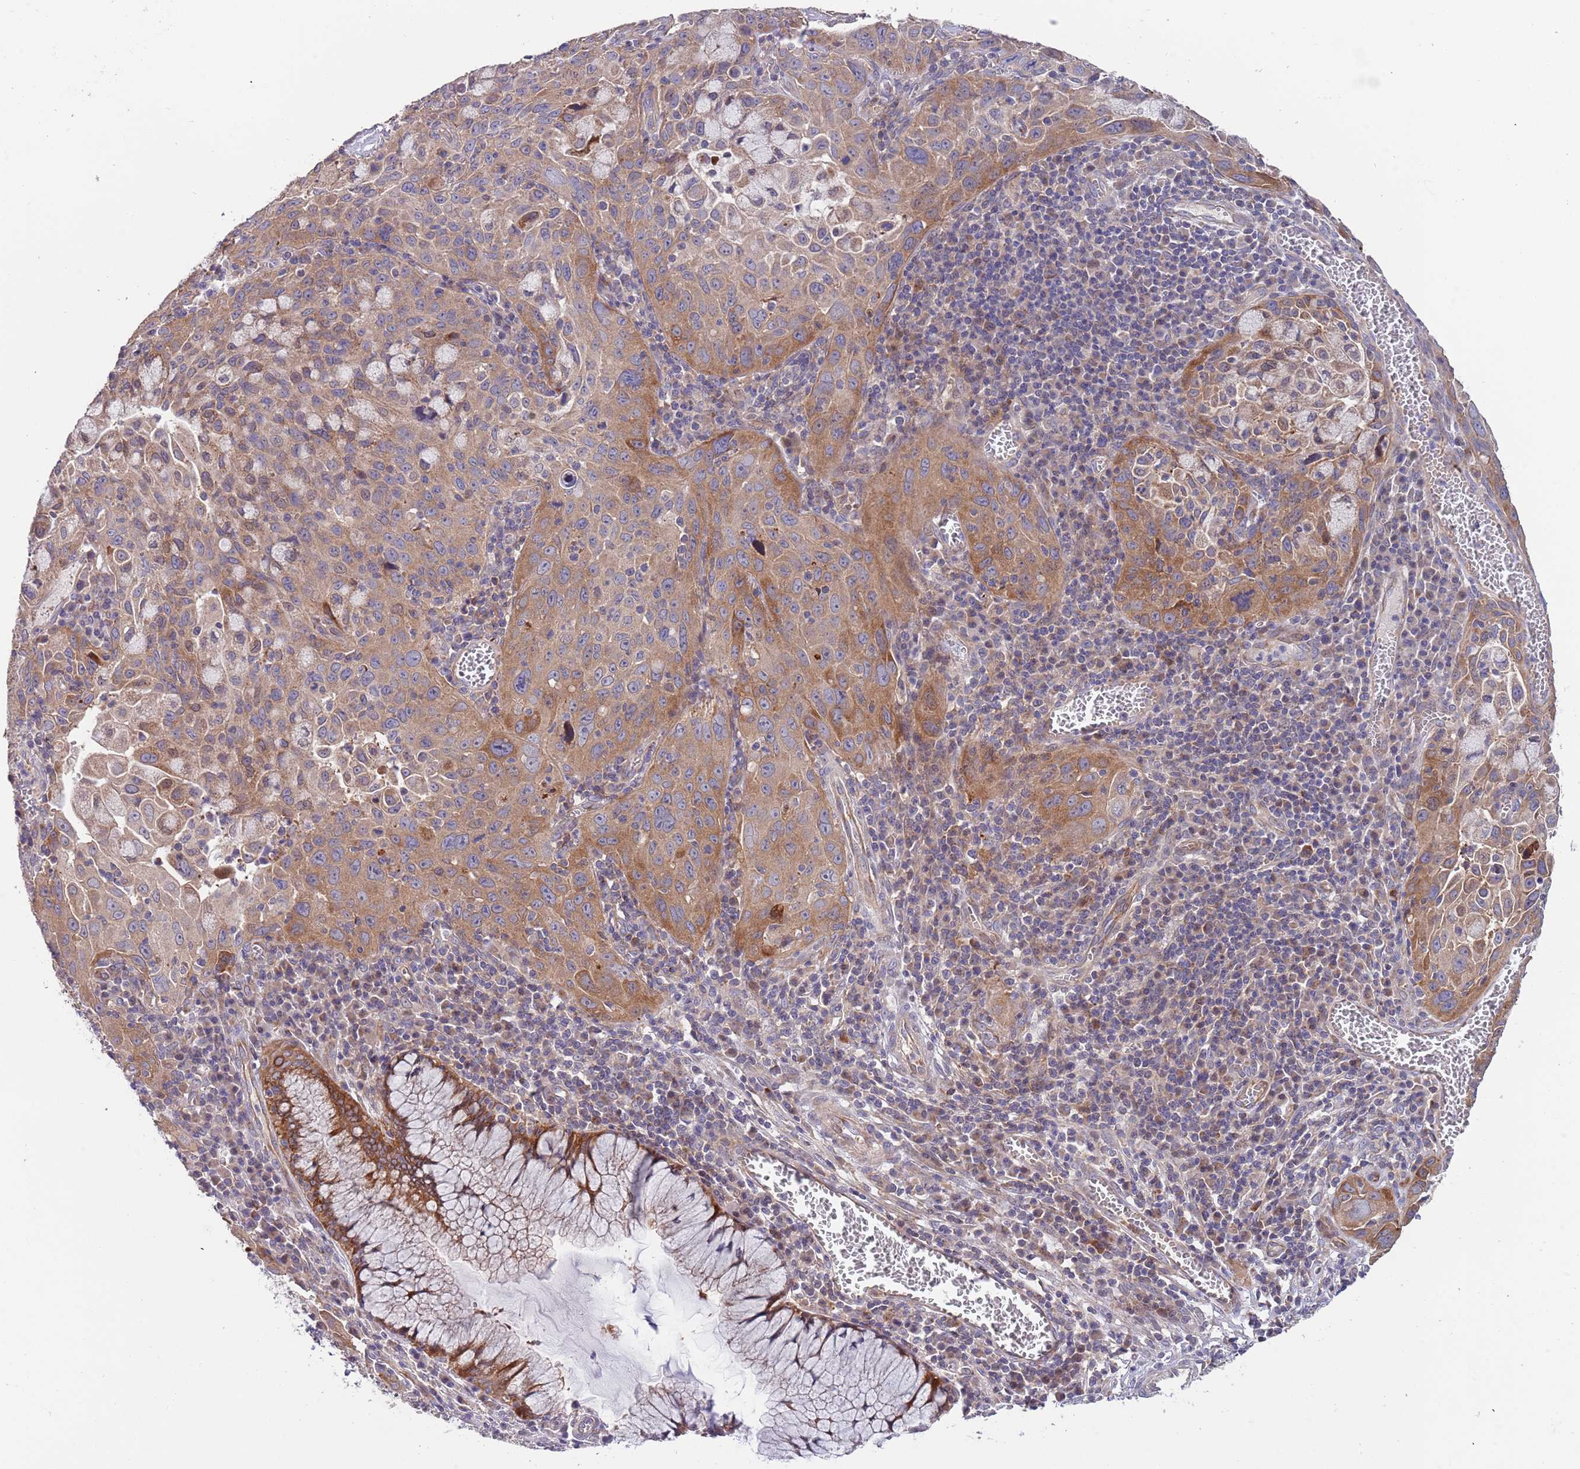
{"staining": {"intensity": "moderate", "quantity": "25%-75%", "location": "cytoplasmic/membranous"}, "tissue": "cervical cancer", "cell_type": "Tumor cells", "image_type": "cancer", "snomed": [{"axis": "morphology", "description": "Squamous cell carcinoma, NOS"}, {"axis": "topography", "description": "Cervix"}], "caption": "Immunohistochemistry (IHC) micrograph of neoplastic tissue: human cervical squamous cell carcinoma stained using immunohistochemistry displays medium levels of moderate protein expression localized specifically in the cytoplasmic/membranous of tumor cells, appearing as a cytoplasmic/membranous brown color.", "gene": "ABCC10", "patient": {"sex": "female", "age": 42}}